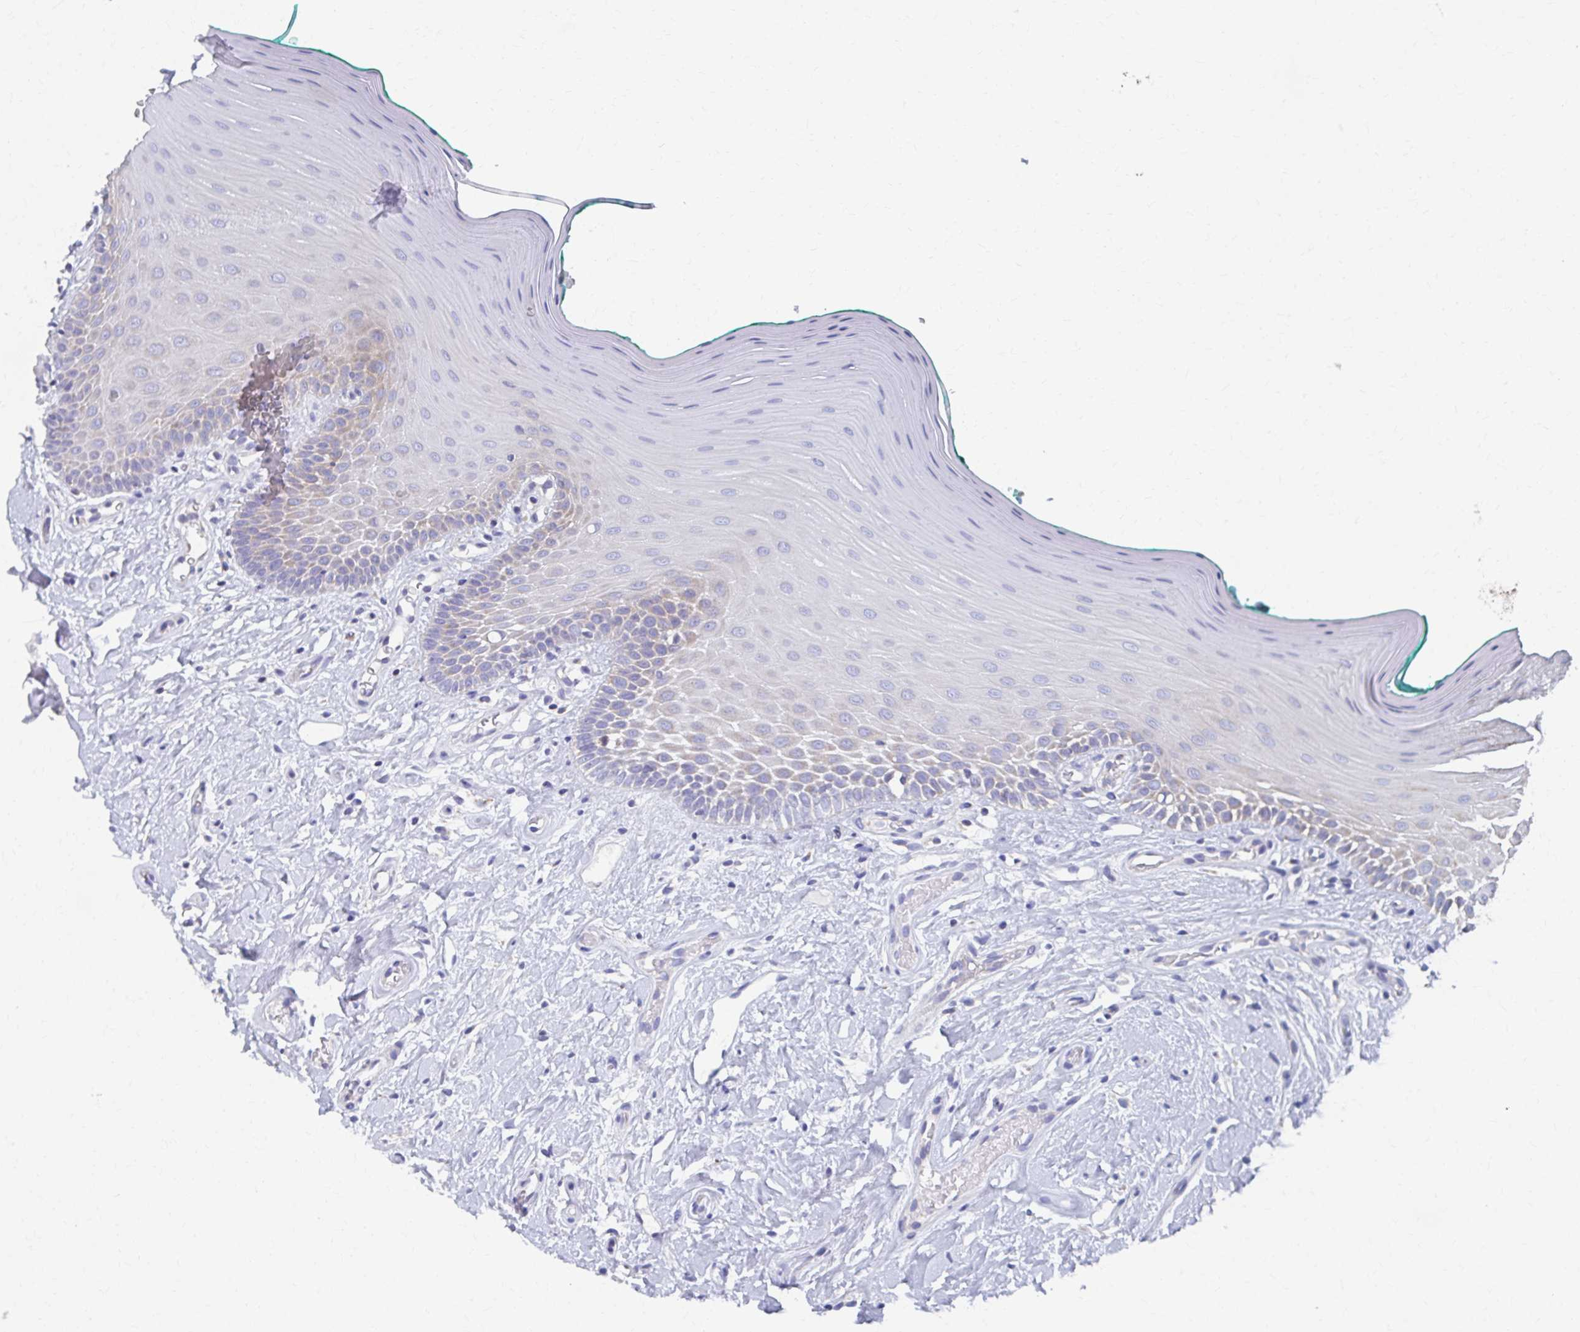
{"staining": {"intensity": "weak", "quantity": "<25%", "location": "cytoplasmic/membranous"}, "tissue": "oral mucosa", "cell_type": "Squamous epithelial cells", "image_type": "normal", "snomed": [{"axis": "morphology", "description": "Normal tissue, NOS"}, {"axis": "topography", "description": "Oral tissue"}], "caption": "Protein analysis of unremarkable oral mucosa shows no significant staining in squamous epithelial cells. (DAB IHC visualized using brightfield microscopy, high magnification).", "gene": "RCC1L", "patient": {"sex": "female", "age": 40}}